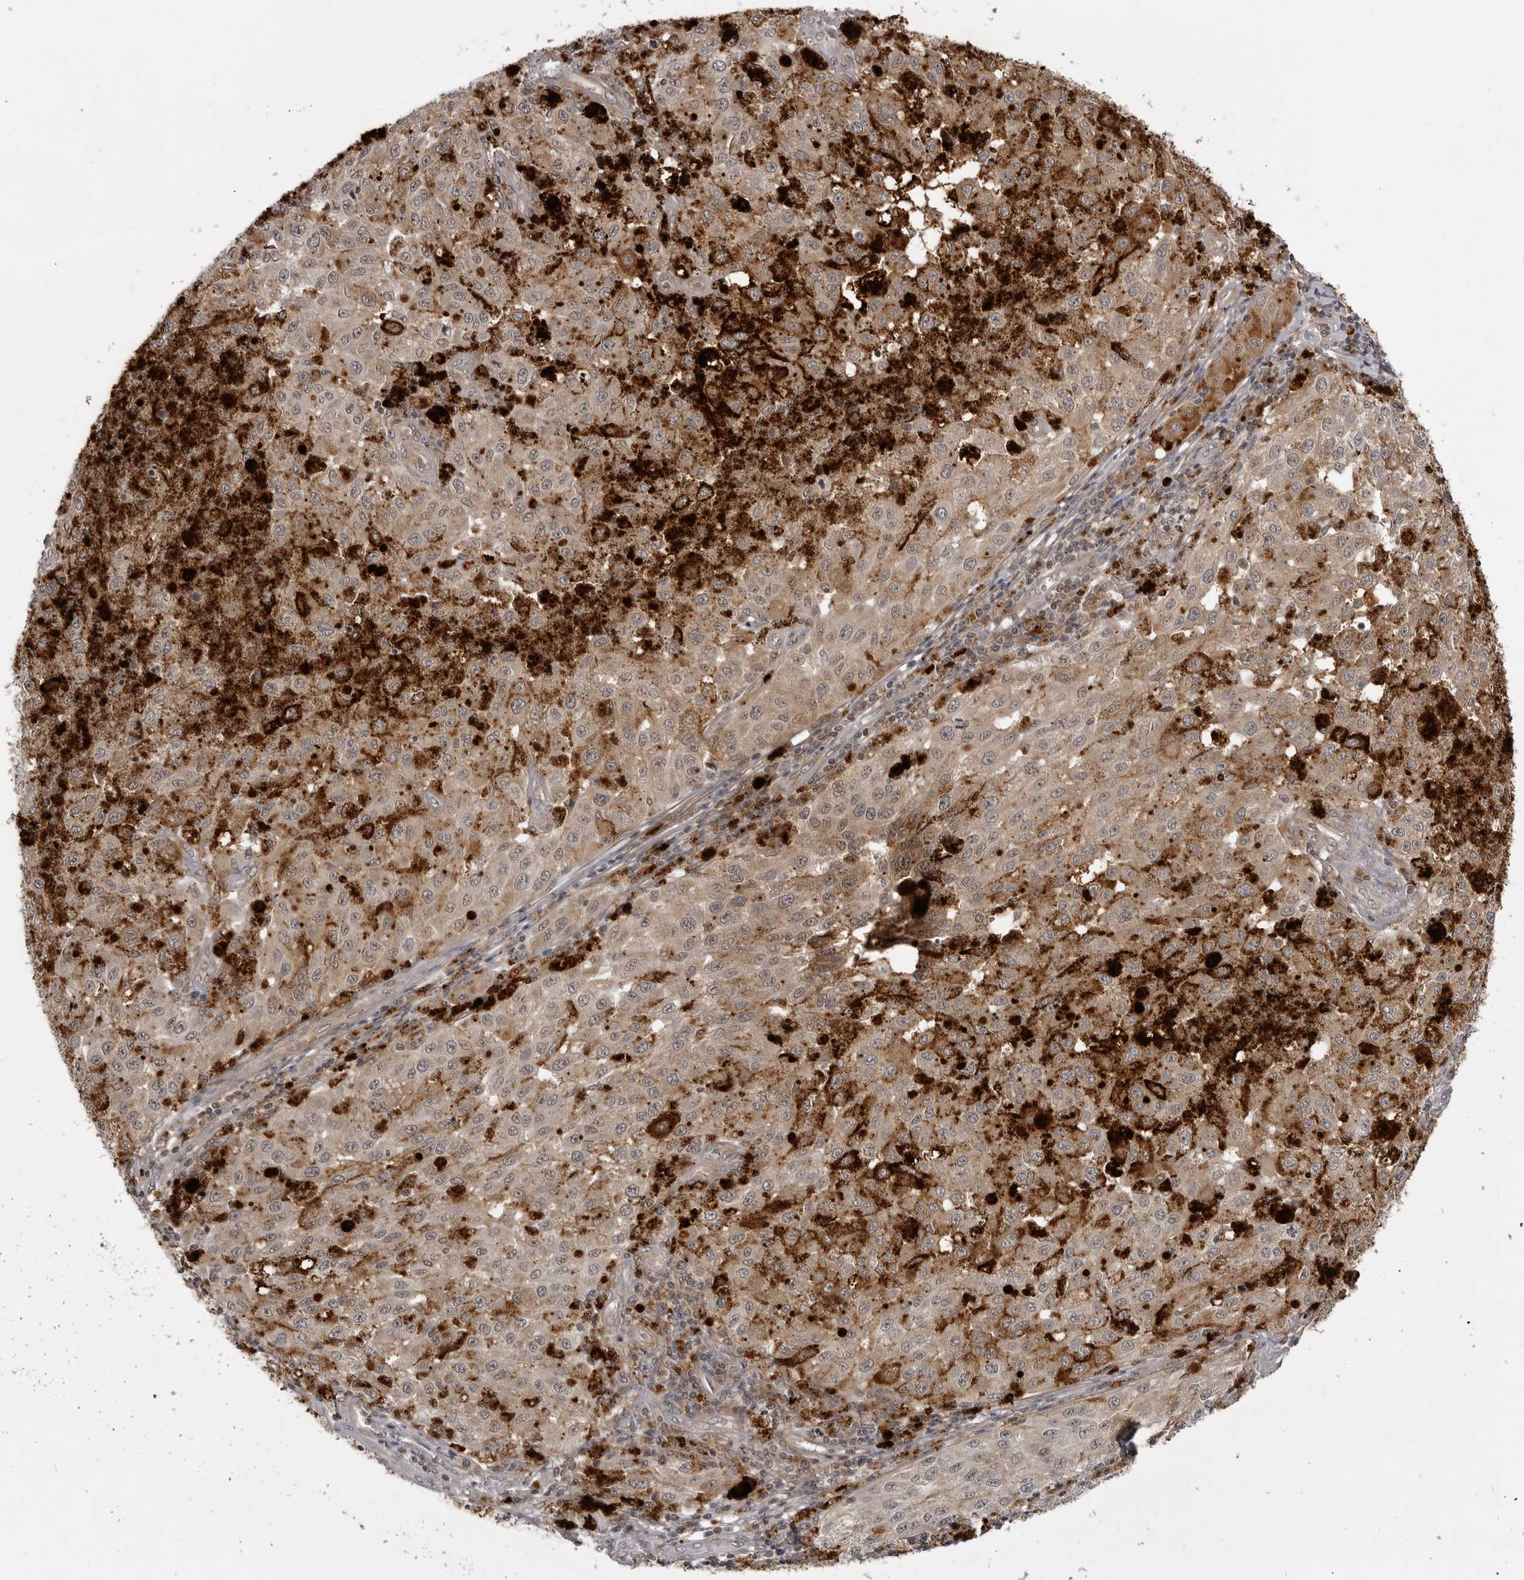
{"staining": {"intensity": "moderate", "quantity": ">75%", "location": "cytoplasmic/membranous"}, "tissue": "melanoma", "cell_type": "Tumor cells", "image_type": "cancer", "snomed": [{"axis": "morphology", "description": "Malignant melanoma, NOS"}, {"axis": "topography", "description": "Skin"}], "caption": "IHC photomicrograph of human melanoma stained for a protein (brown), which reveals medium levels of moderate cytoplasmic/membranous expression in approximately >75% of tumor cells.", "gene": "USP43", "patient": {"sex": "female", "age": 64}}